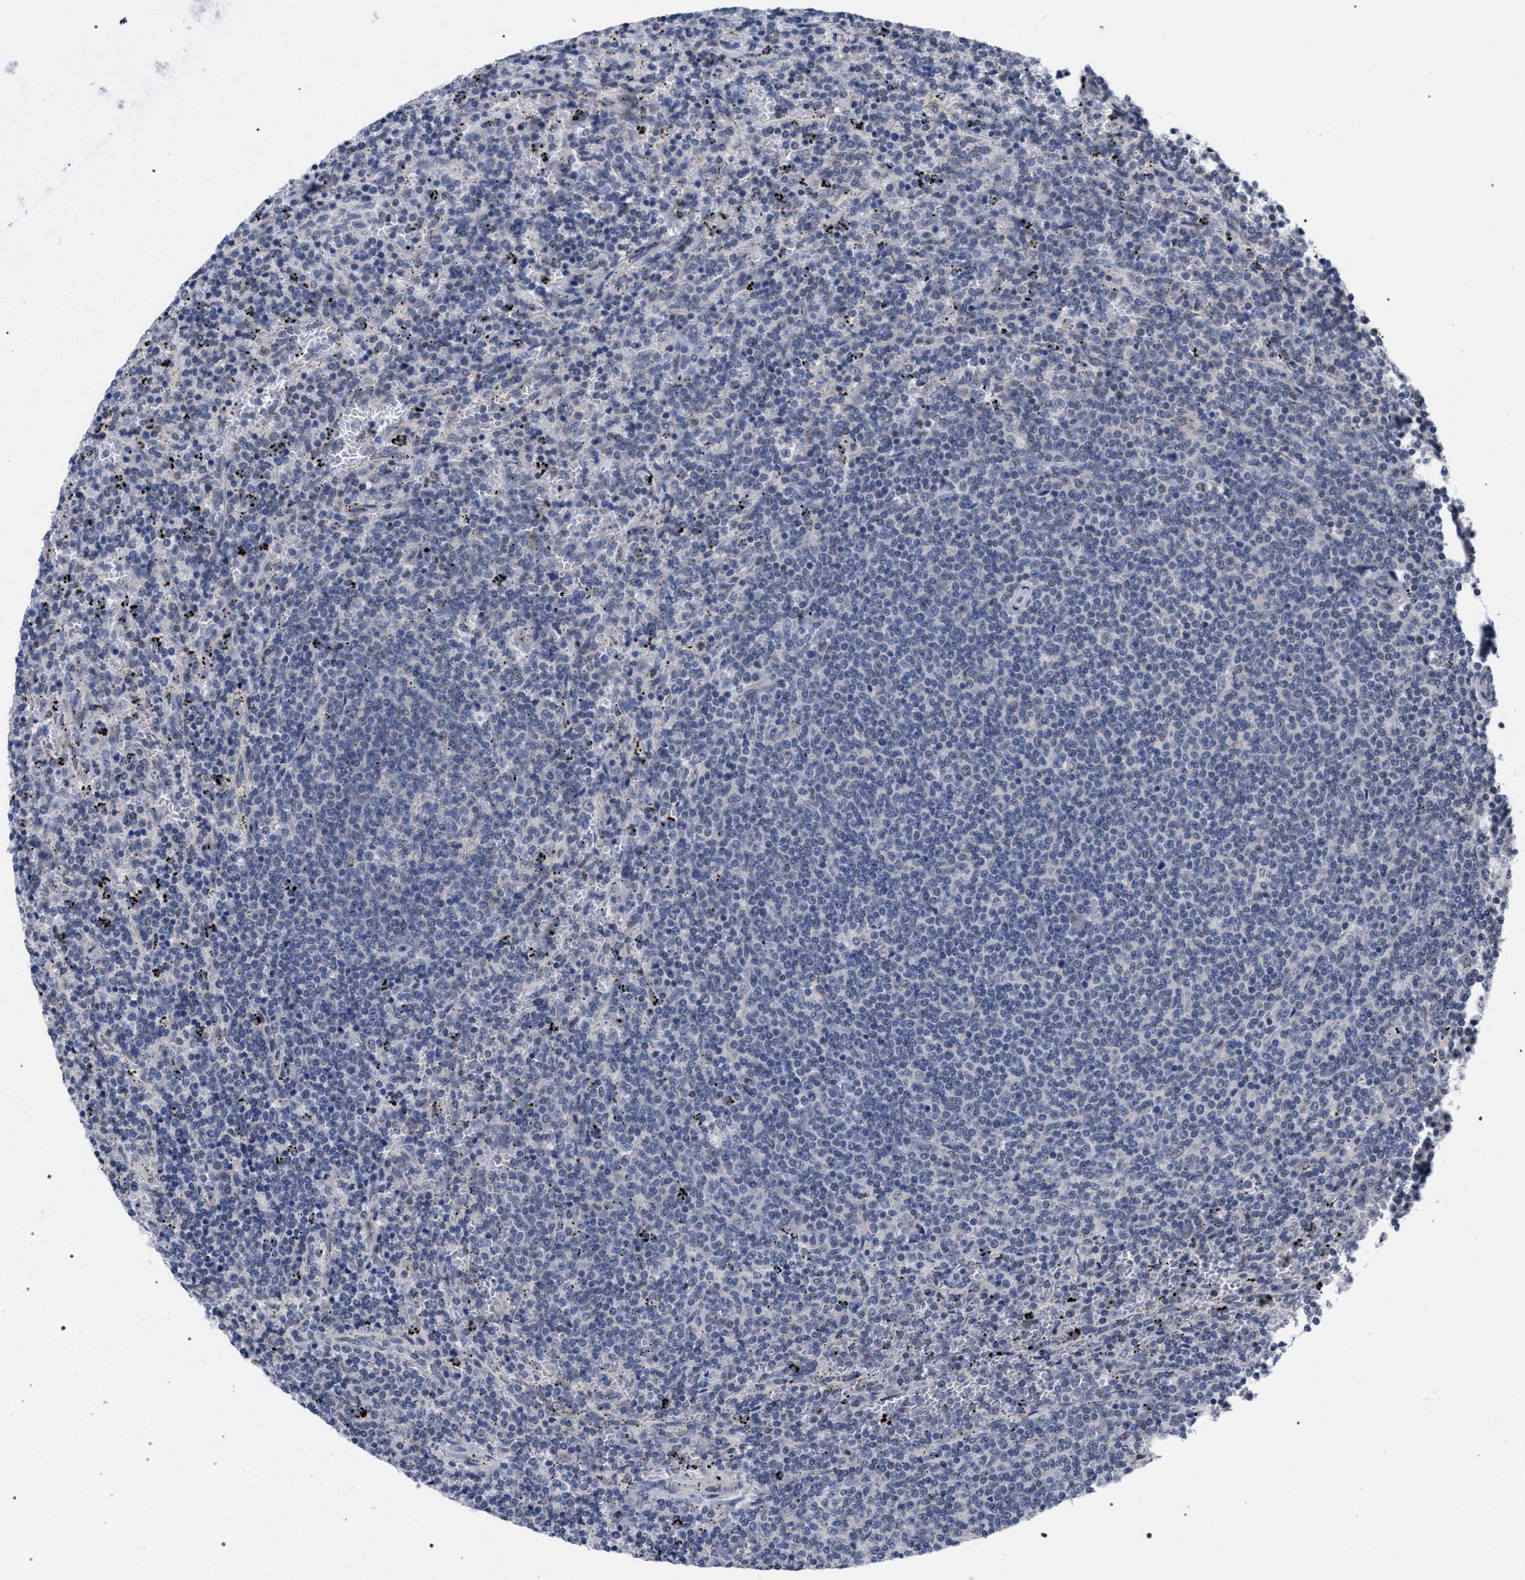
{"staining": {"intensity": "negative", "quantity": "none", "location": "none"}, "tissue": "lymphoma", "cell_type": "Tumor cells", "image_type": "cancer", "snomed": [{"axis": "morphology", "description": "Malignant lymphoma, non-Hodgkin's type, Low grade"}, {"axis": "topography", "description": "Spleen"}], "caption": "Tumor cells are negative for protein expression in human malignant lymphoma, non-Hodgkin's type (low-grade).", "gene": "GOLGA2", "patient": {"sex": "female", "age": 50}}